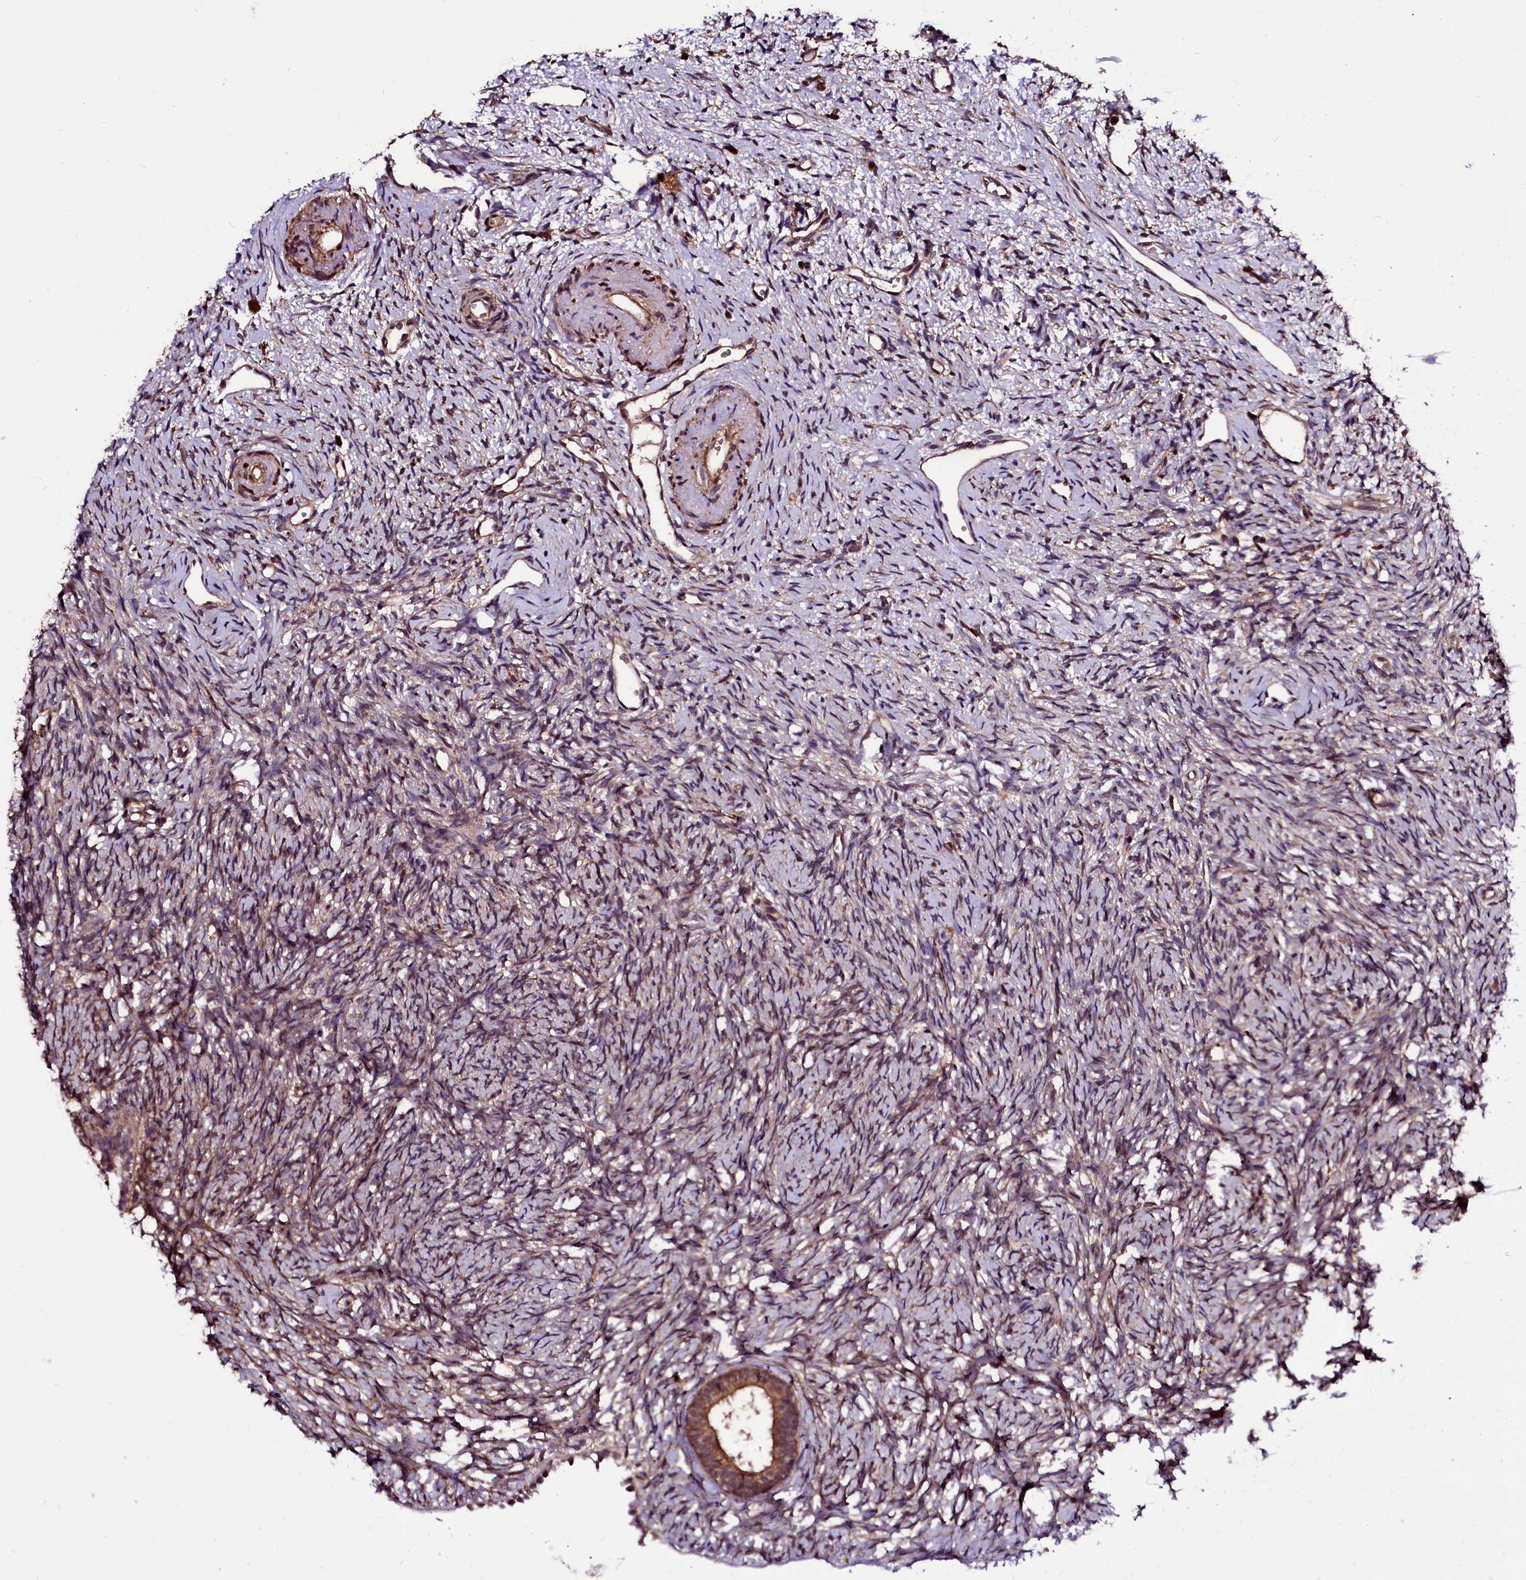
{"staining": {"intensity": "moderate", "quantity": ">75%", "location": "cytoplasmic/membranous"}, "tissue": "ovary", "cell_type": "Follicle cells", "image_type": "normal", "snomed": [{"axis": "morphology", "description": "Normal tissue, NOS"}, {"axis": "topography", "description": "Ovary"}], "caption": "Unremarkable ovary demonstrates moderate cytoplasmic/membranous staining in approximately >75% of follicle cells (Brightfield microscopy of DAB IHC at high magnification)..", "gene": "N4BP1", "patient": {"sex": "female", "age": 51}}